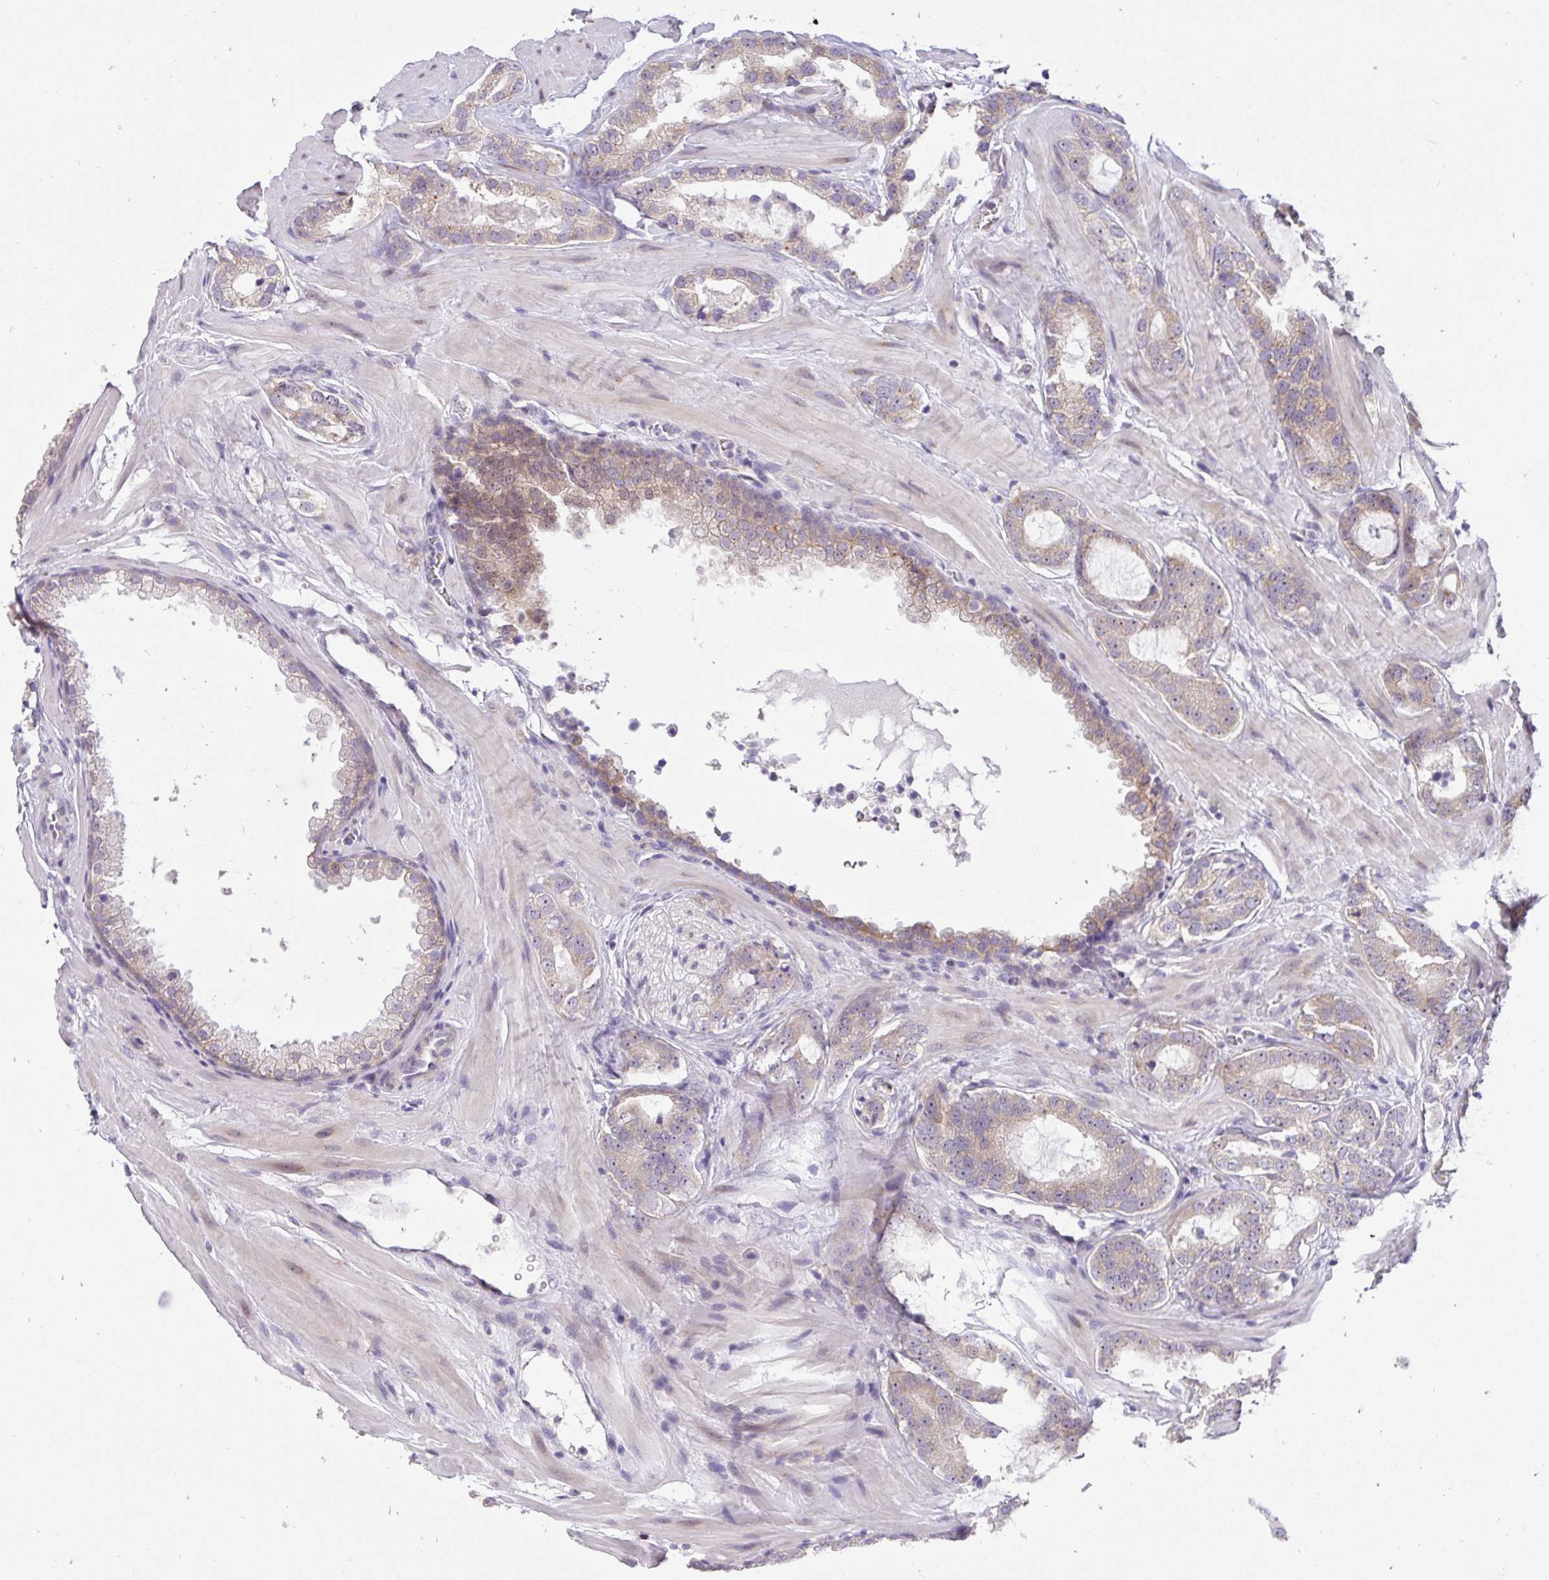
{"staining": {"intensity": "weak", "quantity": ">75%", "location": "cytoplasmic/membranous,nuclear"}, "tissue": "prostate cancer", "cell_type": "Tumor cells", "image_type": "cancer", "snomed": [{"axis": "morphology", "description": "Adenocarcinoma, Low grade"}, {"axis": "topography", "description": "Prostate"}], "caption": "Immunohistochemistry image of human prostate cancer (adenocarcinoma (low-grade)) stained for a protein (brown), which exhibits low levels of weak cytoplasmic/membranous and nuclear expression in about >75% of tumor cells.", "gene": "VGLL3", "patient": {"sex": "male", "age": 62}}